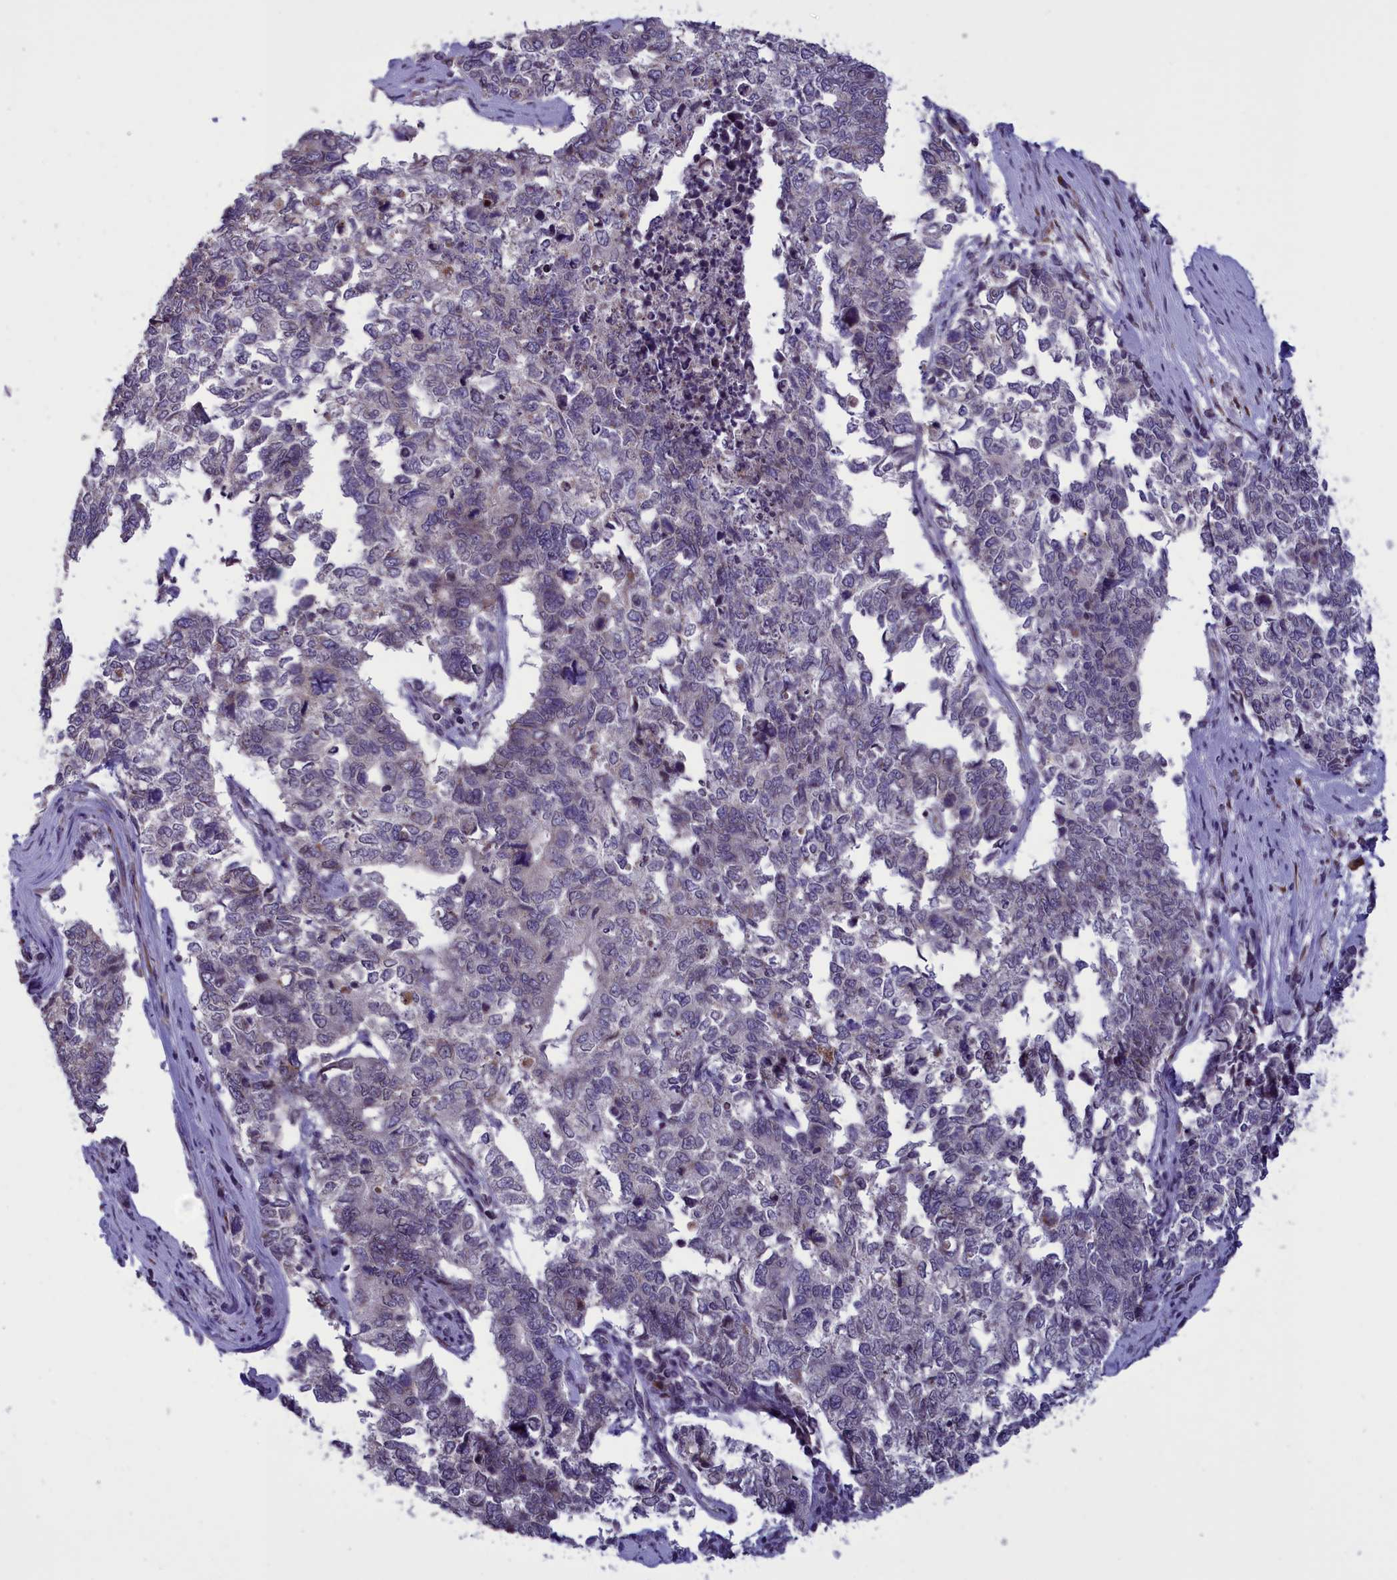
{"staining": {"intensity": "negative", "quantity": "none", "location": "none"}, "tissue": "cervical cancer", "cell_type": "Tumor cells", "image_type": "cancer", "snomed": [{"axis": "morphology", "description": "Squamous cell carcinoma, NOS"}, {"axis": "topography", "description": "Cervix"}], "caption": "A high-resolution image shows immunohistochemistry (IHC) staining of cervical cancer, which demonstrates no significant positivity in tumor cells.", "gene": "PARS2", "patient": {"sex": "female", "age": 63}}